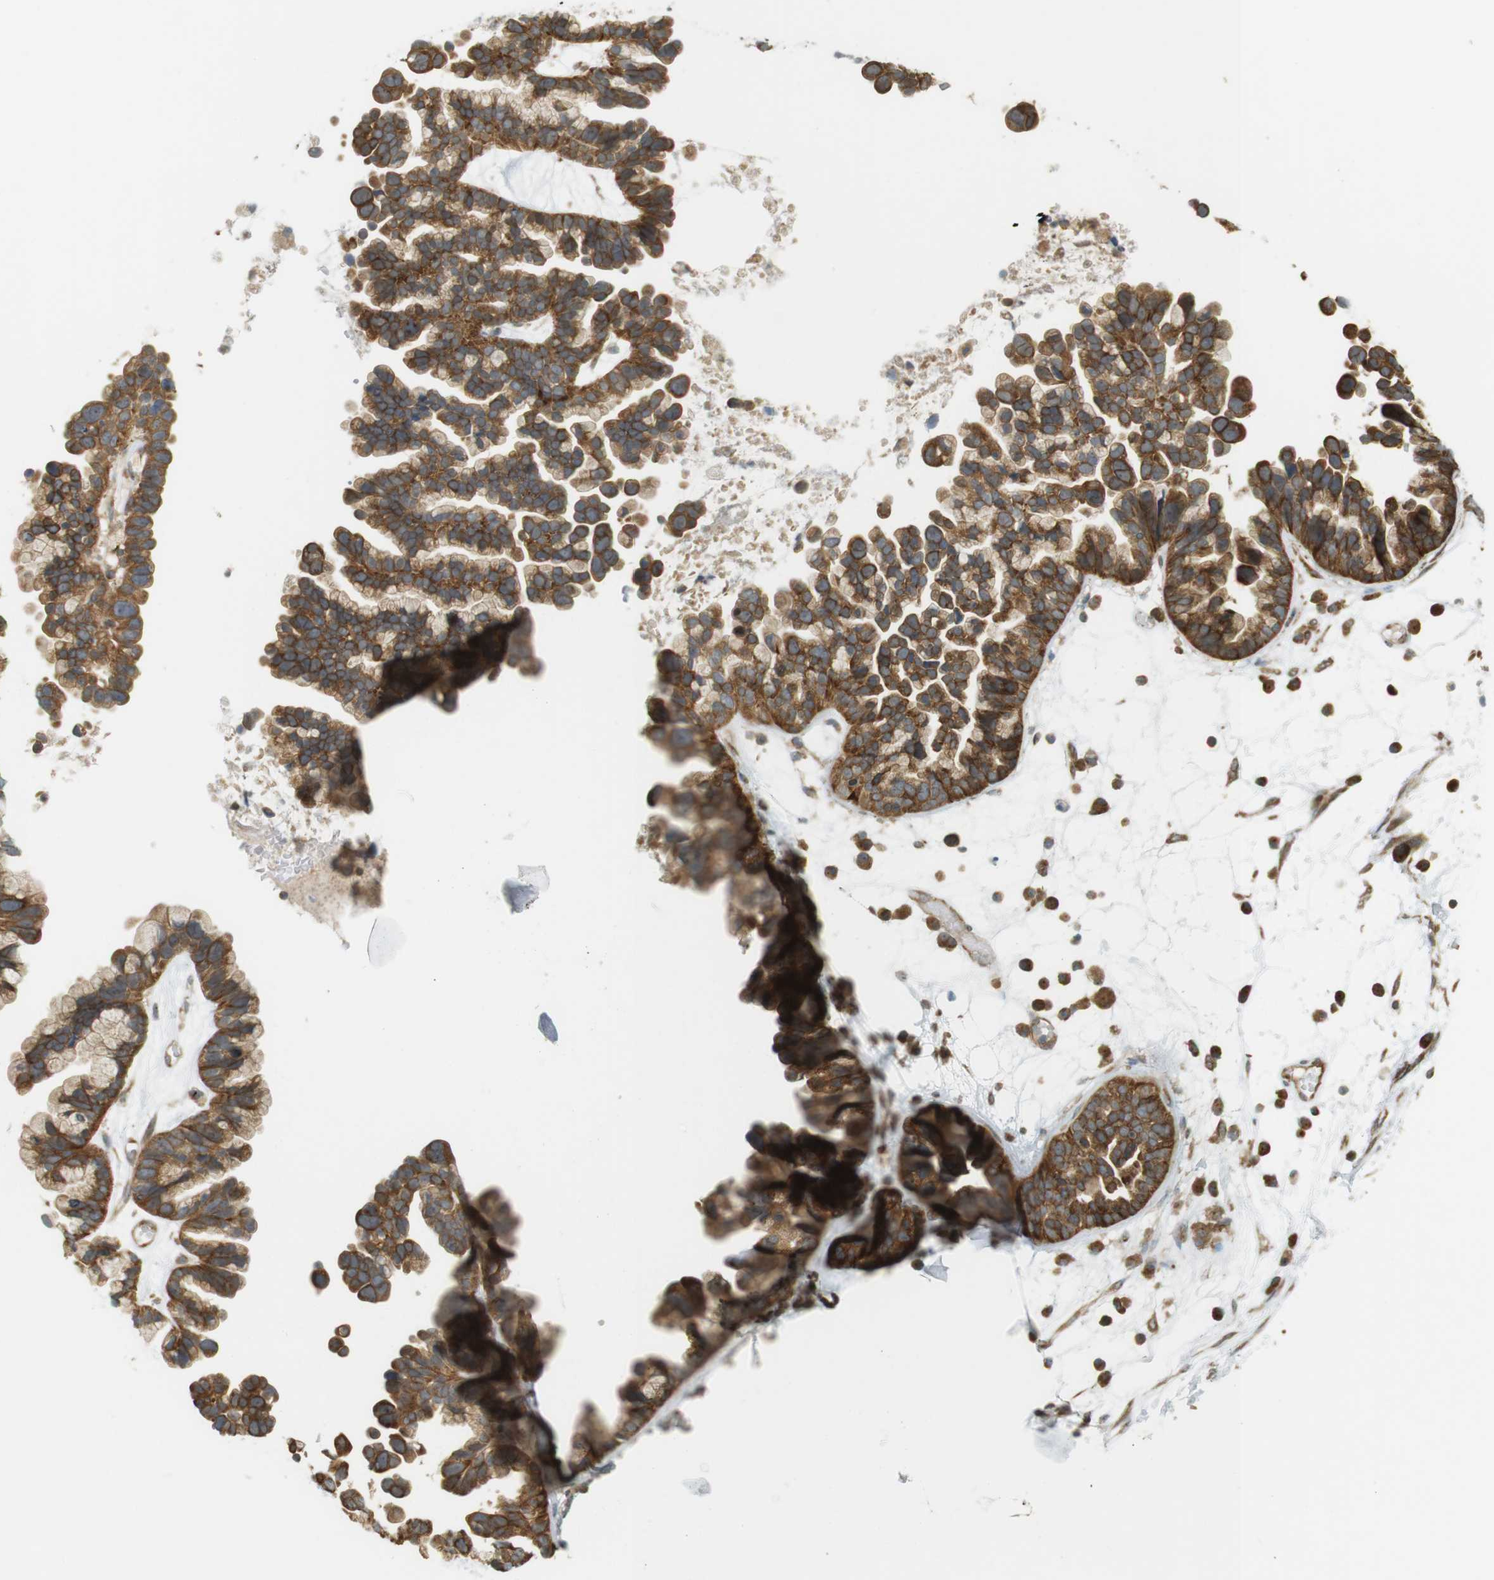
{"staining": {"intensity": "strong", "quantity": ">75%", "location": "cytoplasmic/membranous,nuclear"}, "tissue": "ovarian cancer", "cell_type": "Tumor cells", "image_type": "cancer", "snomed": [{"axis": "morphology", "description": "Cystadenocarcinoma, serous, NOS"}, {"axis": "topography", "description": "Ovary"}], "caption": "Protein expression analysis of ovarian serous cystadenocarcinoma shows strong cytoplasmic/membranous and nuclear staining in approximately >75% of tumor cells.", "gene": "PA2G4", "patient": {"sex": "female", "age": 56}}